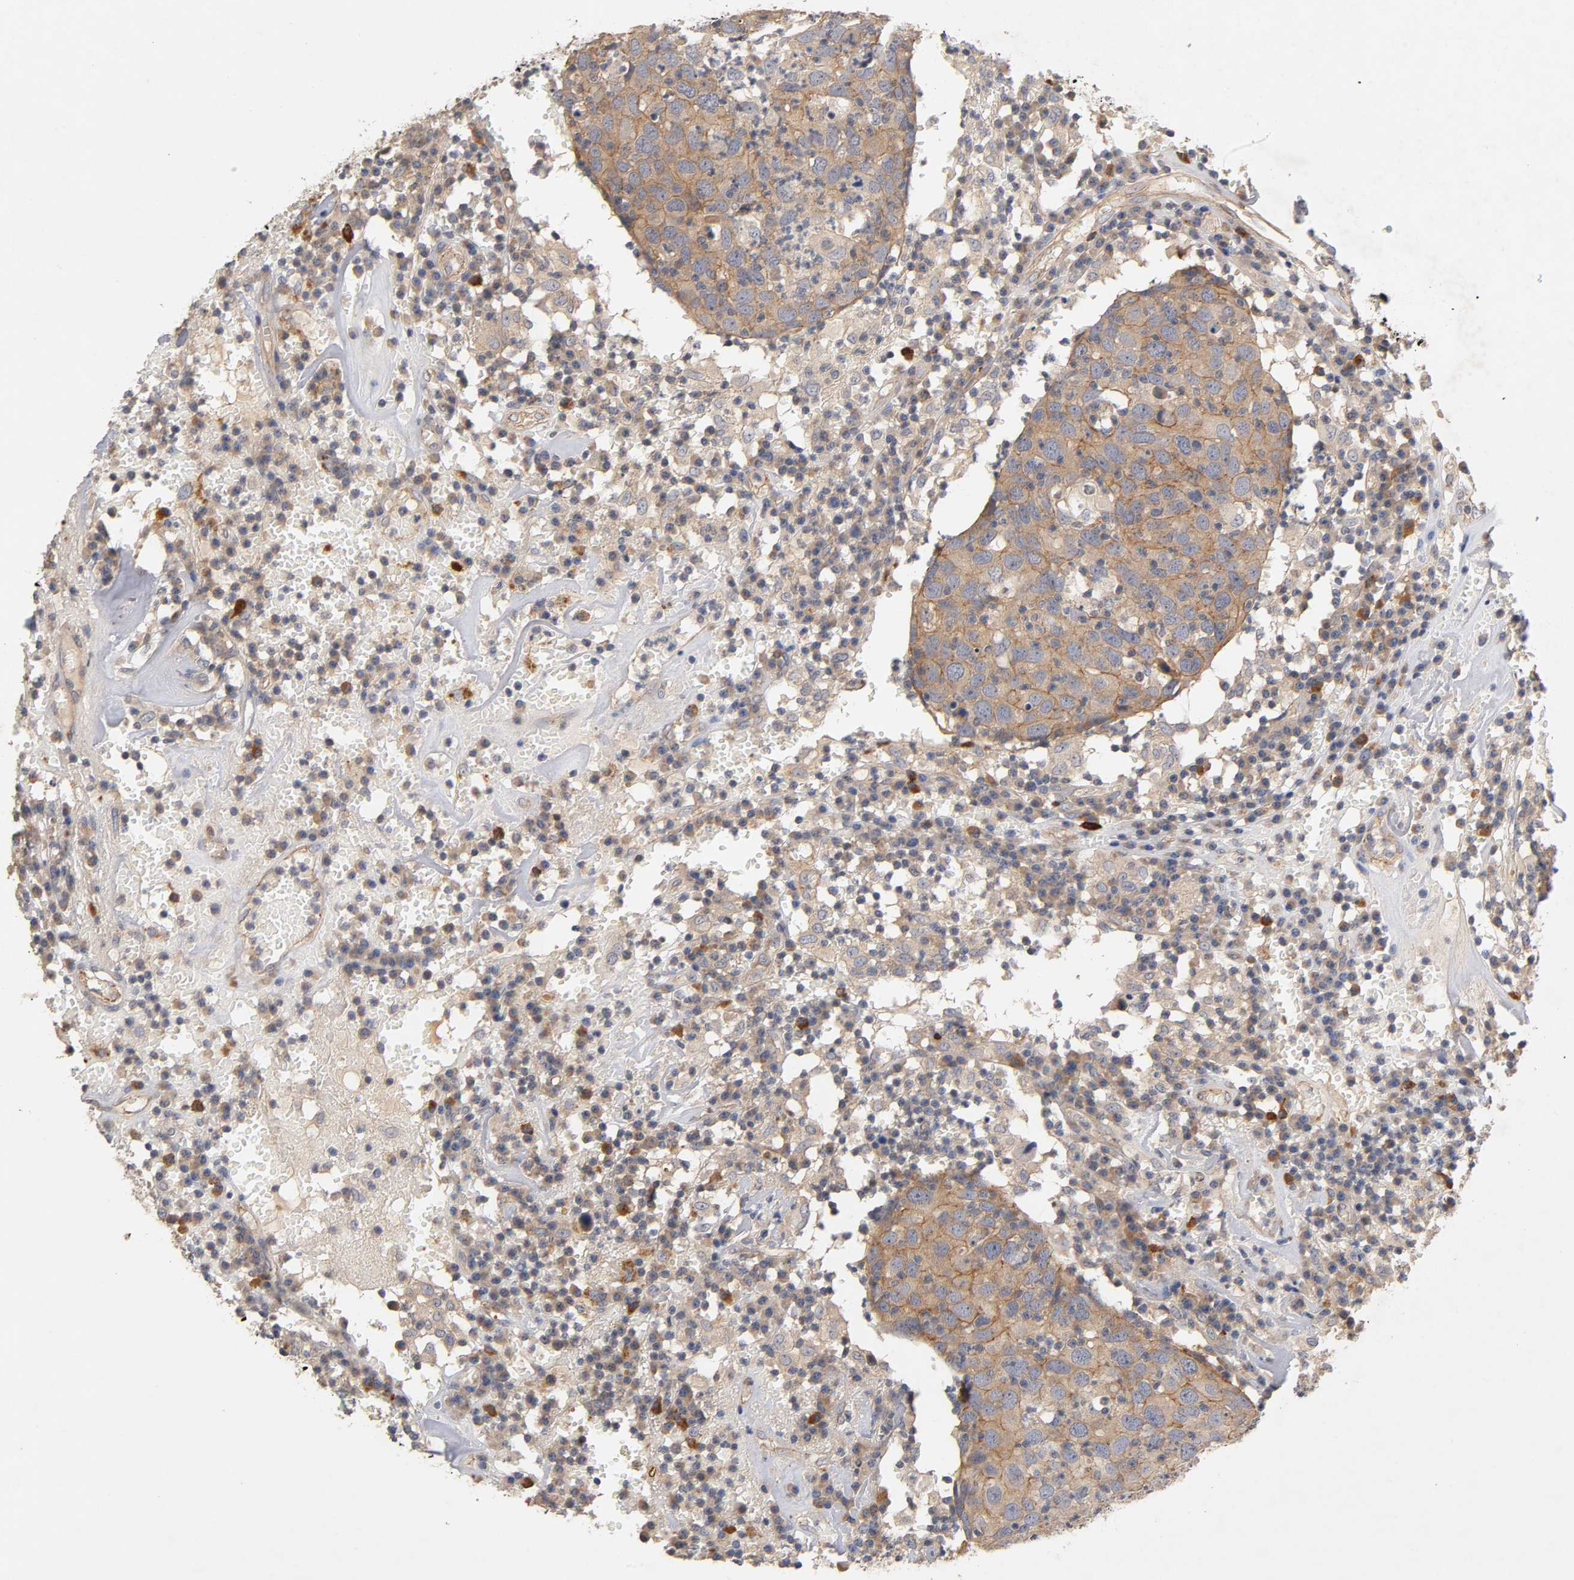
{"staining": {"intensity": "moderate", "quantity": ">75%", "location": "cytoplasmic/membranous"}, "tissue": "head and neck cancer", "cell_type": "Tumor cells", "image_type": "cancer", "snomed": [{"axis": "morphology", "description": "Adenocarcinoma, NOS"}, {"axis": "topography", "description": "Salivary gland"}, {"axis": "topography", "description": "Head-Neck"}], "caption": "The histopathology image exhibits staining of adenocarcinoma (head and neck), revealing moderate cytoplasmic/membranous protein expression (brown color) within tumor cells.", "gene": "PDZD11", "patient": {"sex": "female", "age": 65}}